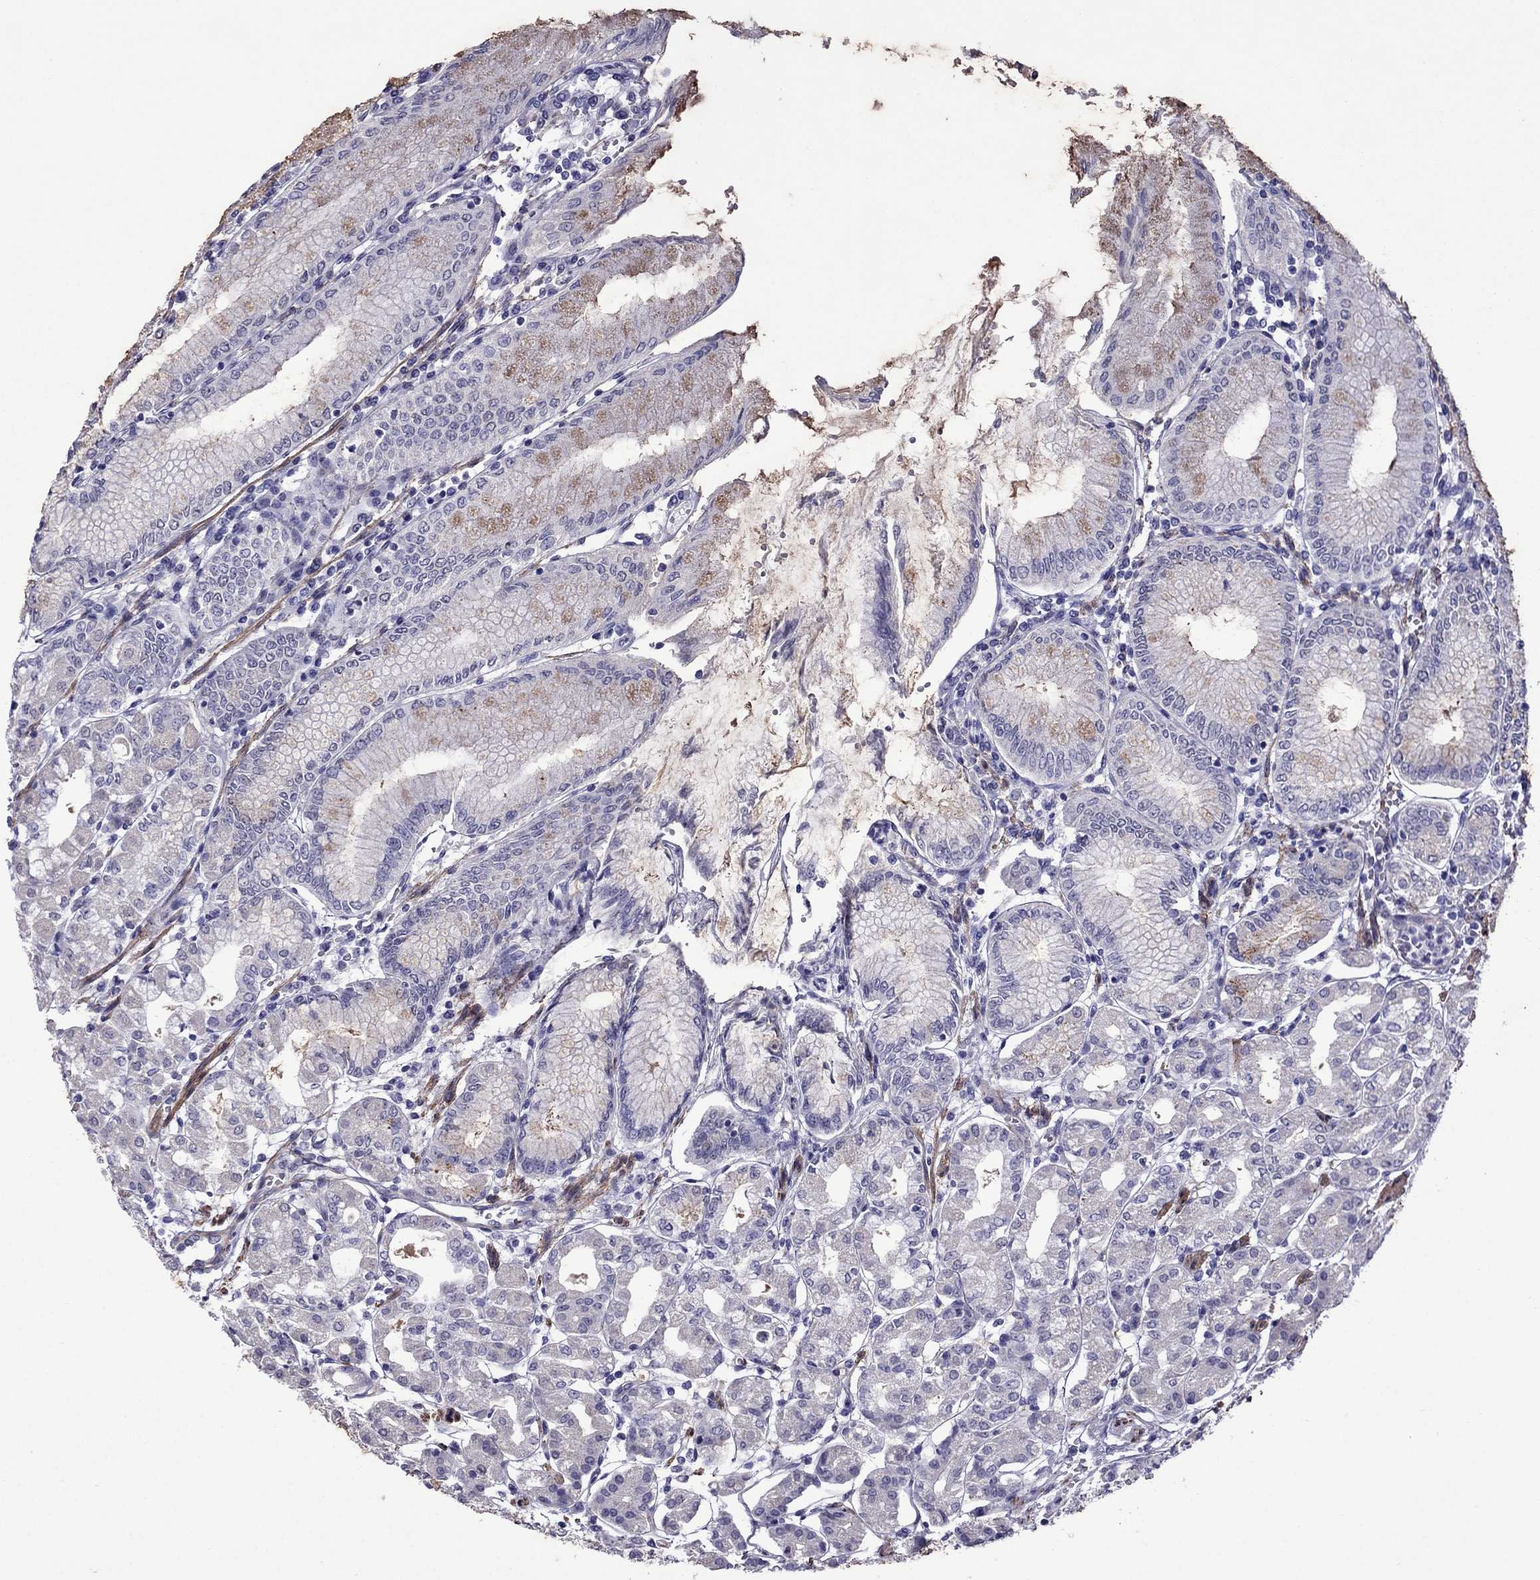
{"staining": {"intensity": "weak", "quantity": "<25%", "location": "cytoplasmic/membranous"}, "tissue": "stomach", "cell_type": "Glandular cells", "image_type": "normal", "snomed": [{"axis": "morphology", "description": "Normal tissue, NOS"}, {"axis": "topography", "description": "Skeletal muscle"}, {"axis": "topography", "description": "Stomach"}], "caption": "Immunohistochemistry (IHC) histopathology image of normal stomach: stomach stained with DAB shows no significant protein expression in glandular cells.", "gene": "CHRNA5", "patient": {"sex": "female", "age": 57}}